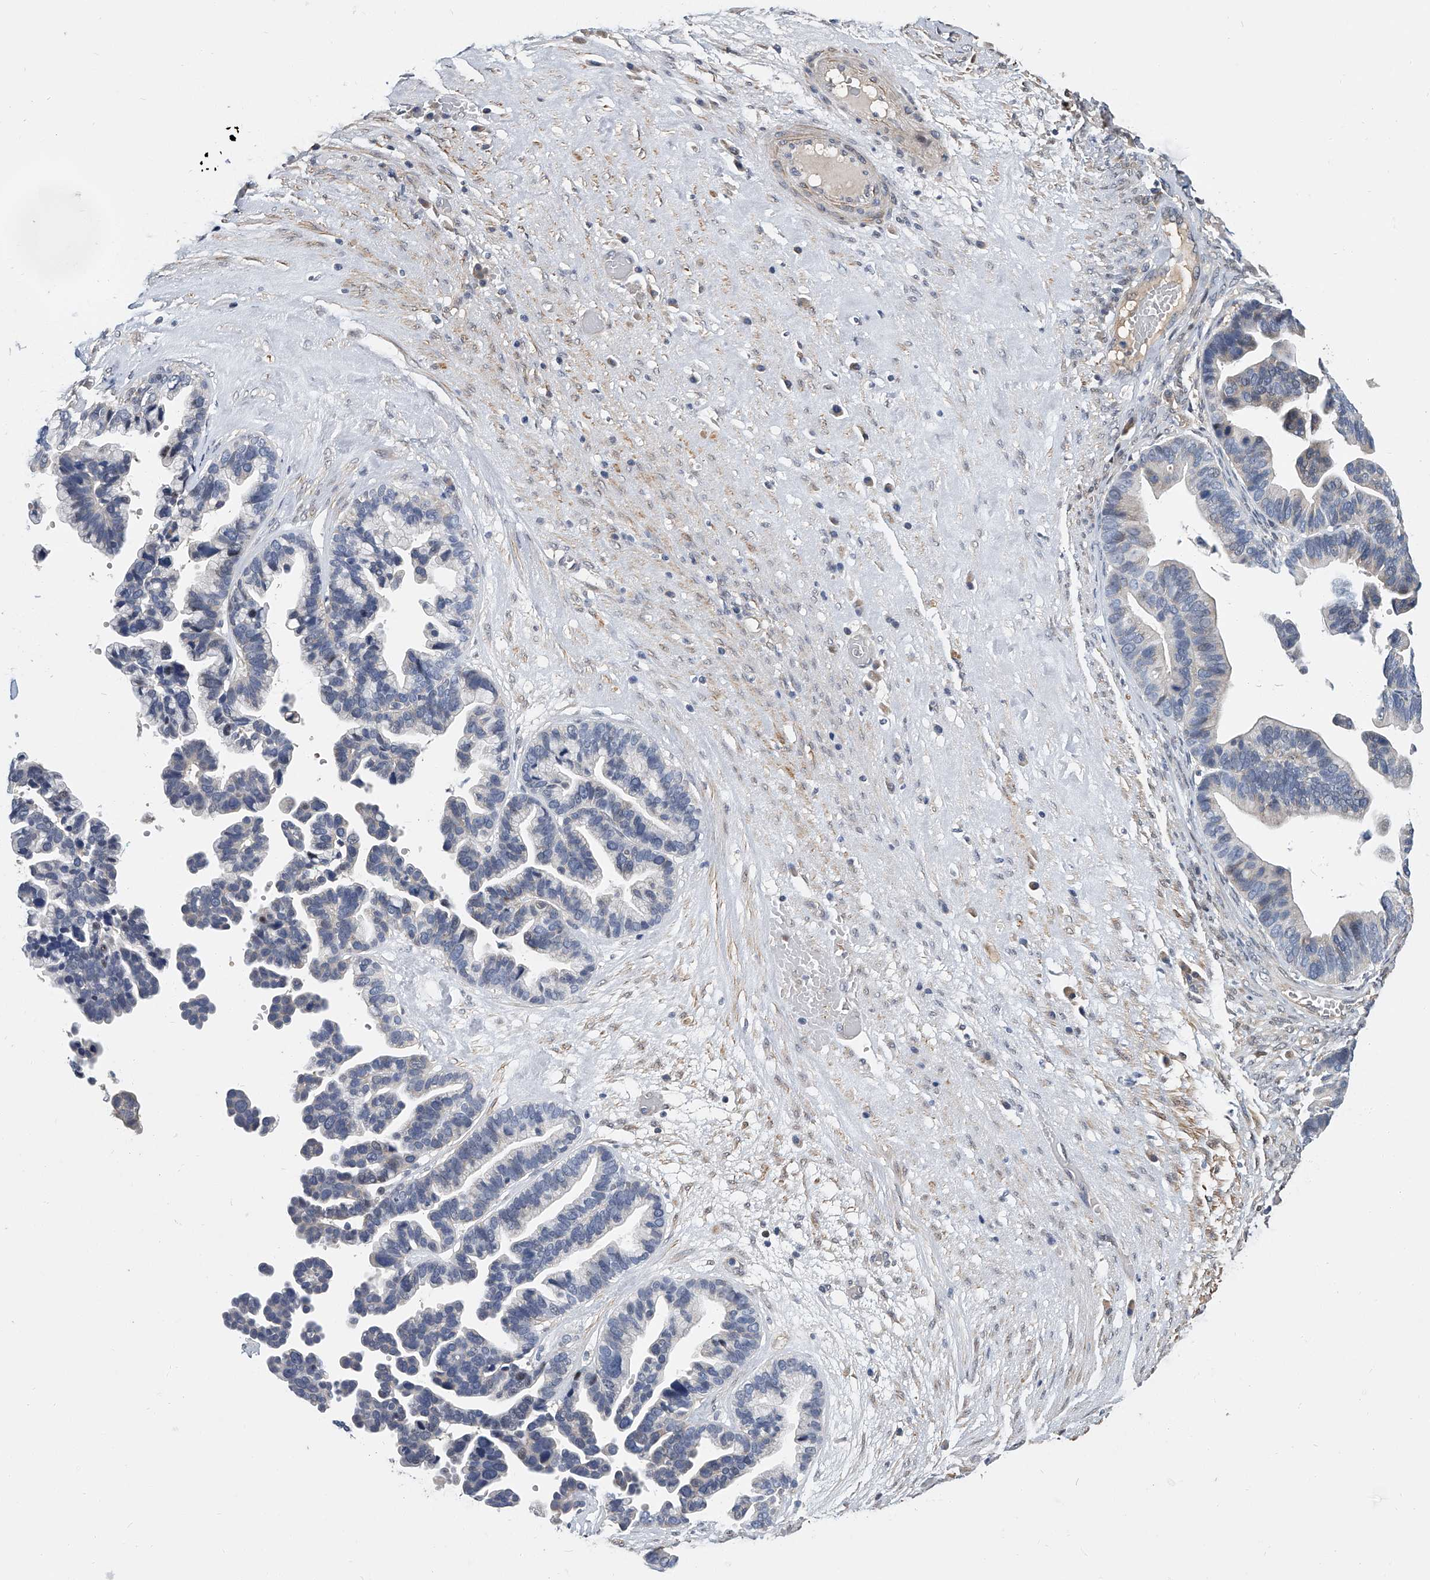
{"staining": {"intensity": "negative", "quantity": "none", "location": "none"}, "tissue": "ovarian cancer", "cell_type": "Tumor cells", "image_type": "cancer", "snomed": [{"axis": "morphology", "description": "Cystadenocarcinoma, serous, NOS"}, {"axis": "topography", "description": "Ovary"}], "caption": "There is no significant expression in tumor cells of ovarian serous cystadenocarcinoma.", "gene": "CD200", "patient": {"sex": "female", "age": 56}}